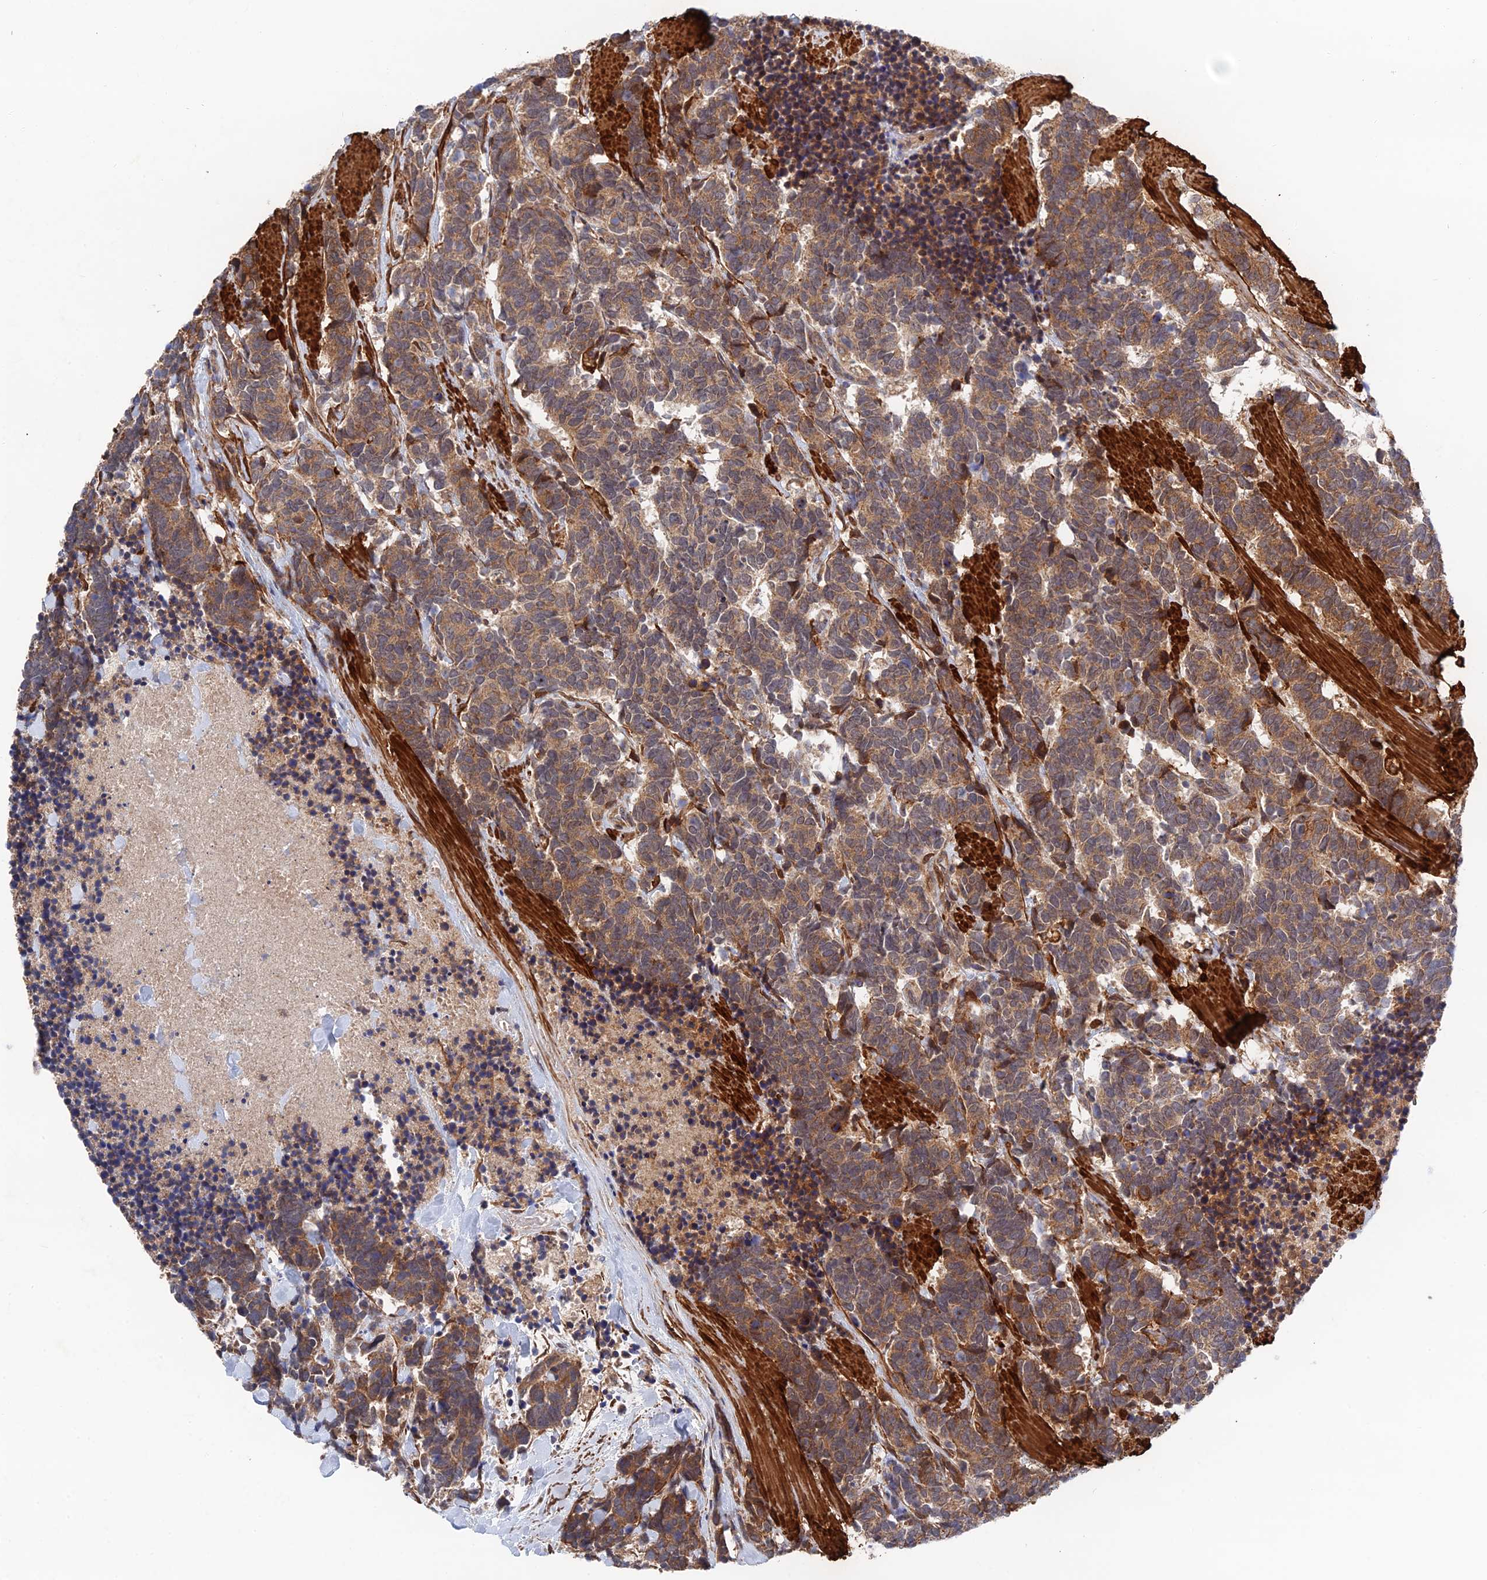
{"staining": {"intensity": "moderate", "quantity": ">75%", "location": "cytoplasmic/membranous"}, "tissue": "carcinoid", "cell_type": "Tumor cells", "image_type": "cancer", "snomed": [{"axis": "morphology", "description": "Carcinoma, NOS"}, {"axis": "morphology", "description": "Carcinoid, malignant, NOS"}, {"axis": "topography", "description": "Prostate"}], "caption": "Protein staining of carcinoid tissue displays moderate cytoplasmic/membranous staining in approximately >75% of tumor cells.", "gene": "ZNF320", "patient": {"sex": "male", "age": 57}}